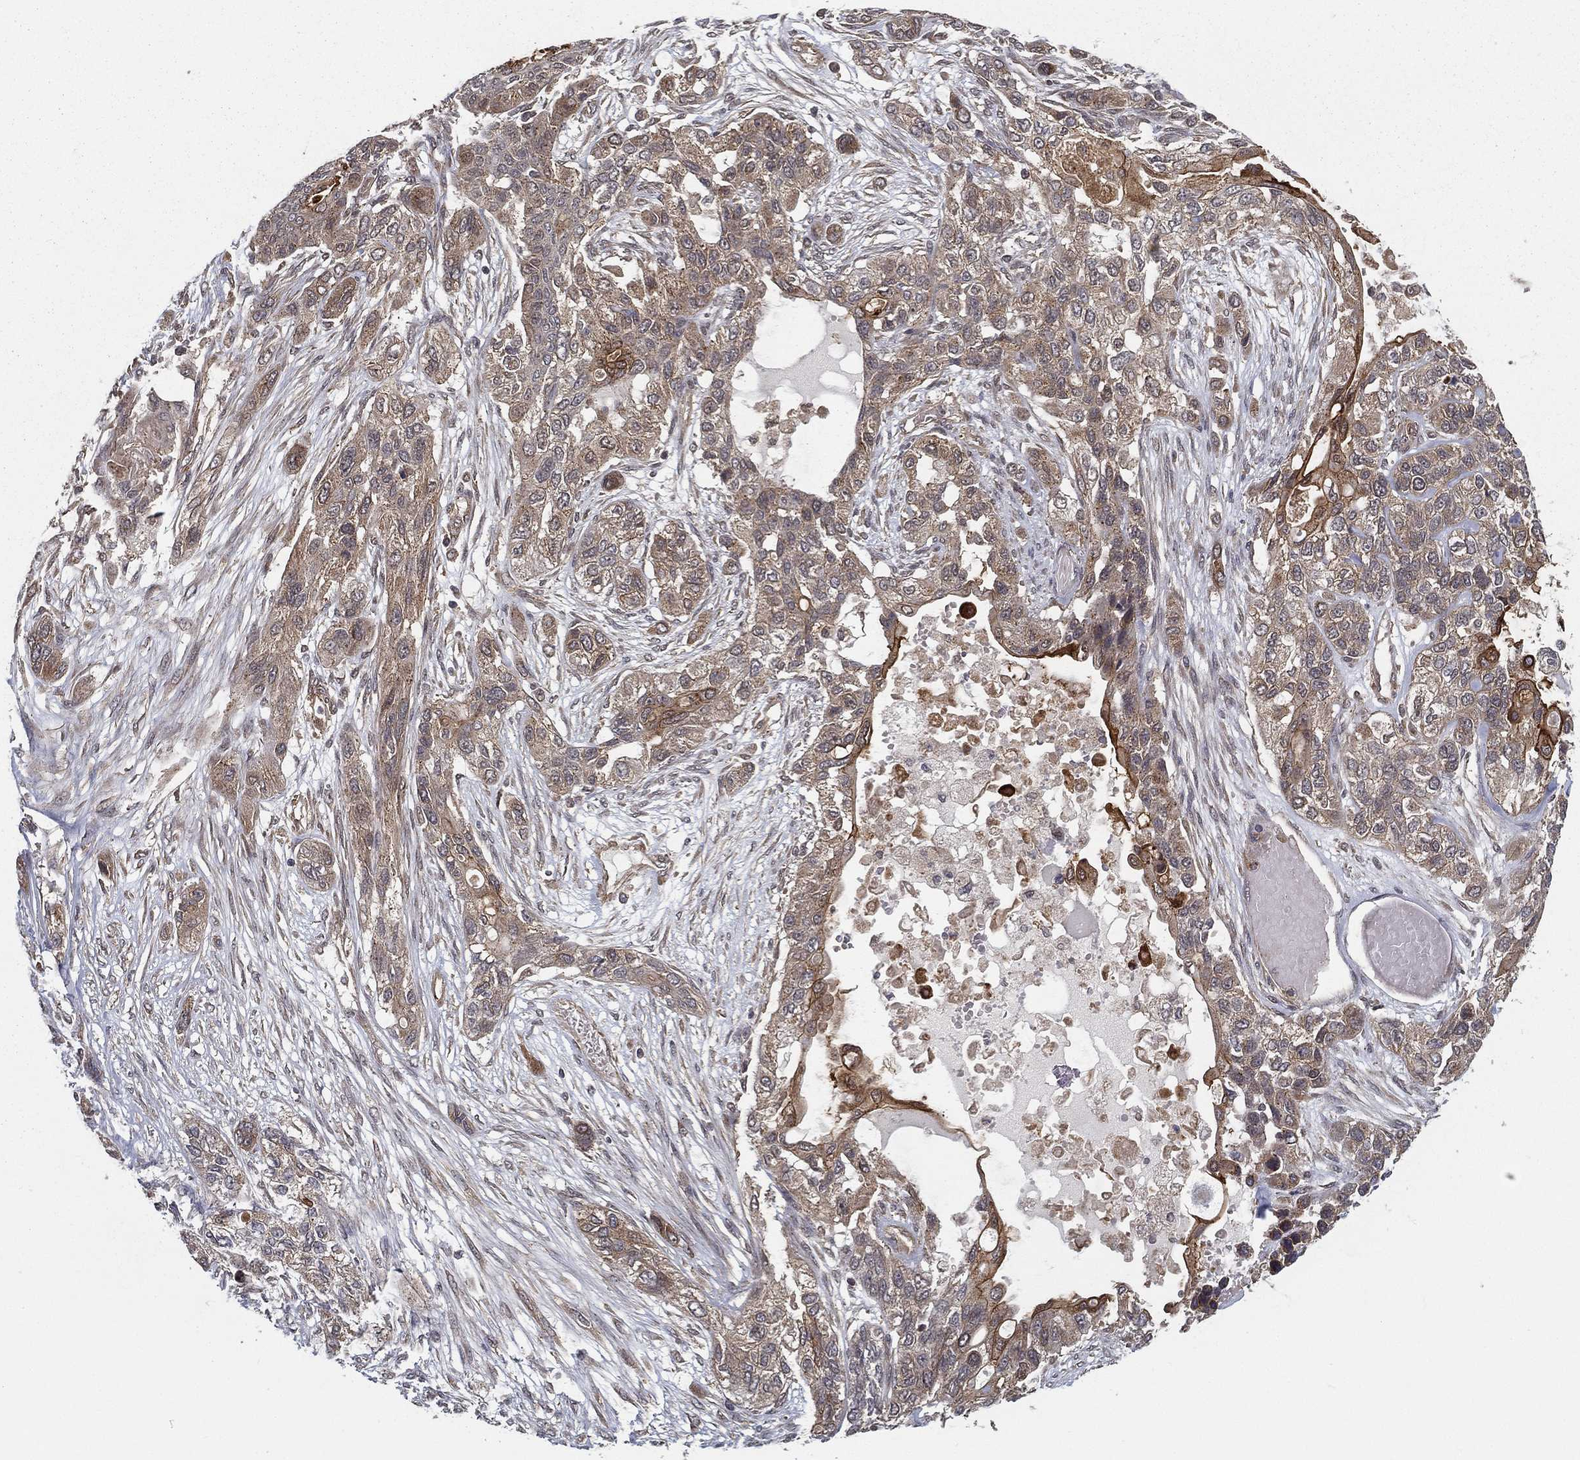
{"staining": {"intensity": "weak", "quantity": ">75%", "location": "cytoplasmic/membranous"}, "tissue": "lung cancer", "cell_type": "Tumor cells", "image_type": "cancer", "snomed": [{"axis": "morphology", "description": "Squamous cell carcinoma, NOS"}, {"axis": "topography", "description": "Lung"}], "caption": "An image showing weak cytoplasmic/membranous positivity in about >75% of tumor cells in squamous cell carcinoma (lung), as visualized by brown immunohistochemical staining.", "gene": "UACA", "patient": {"sex": "female", "age": 70}}